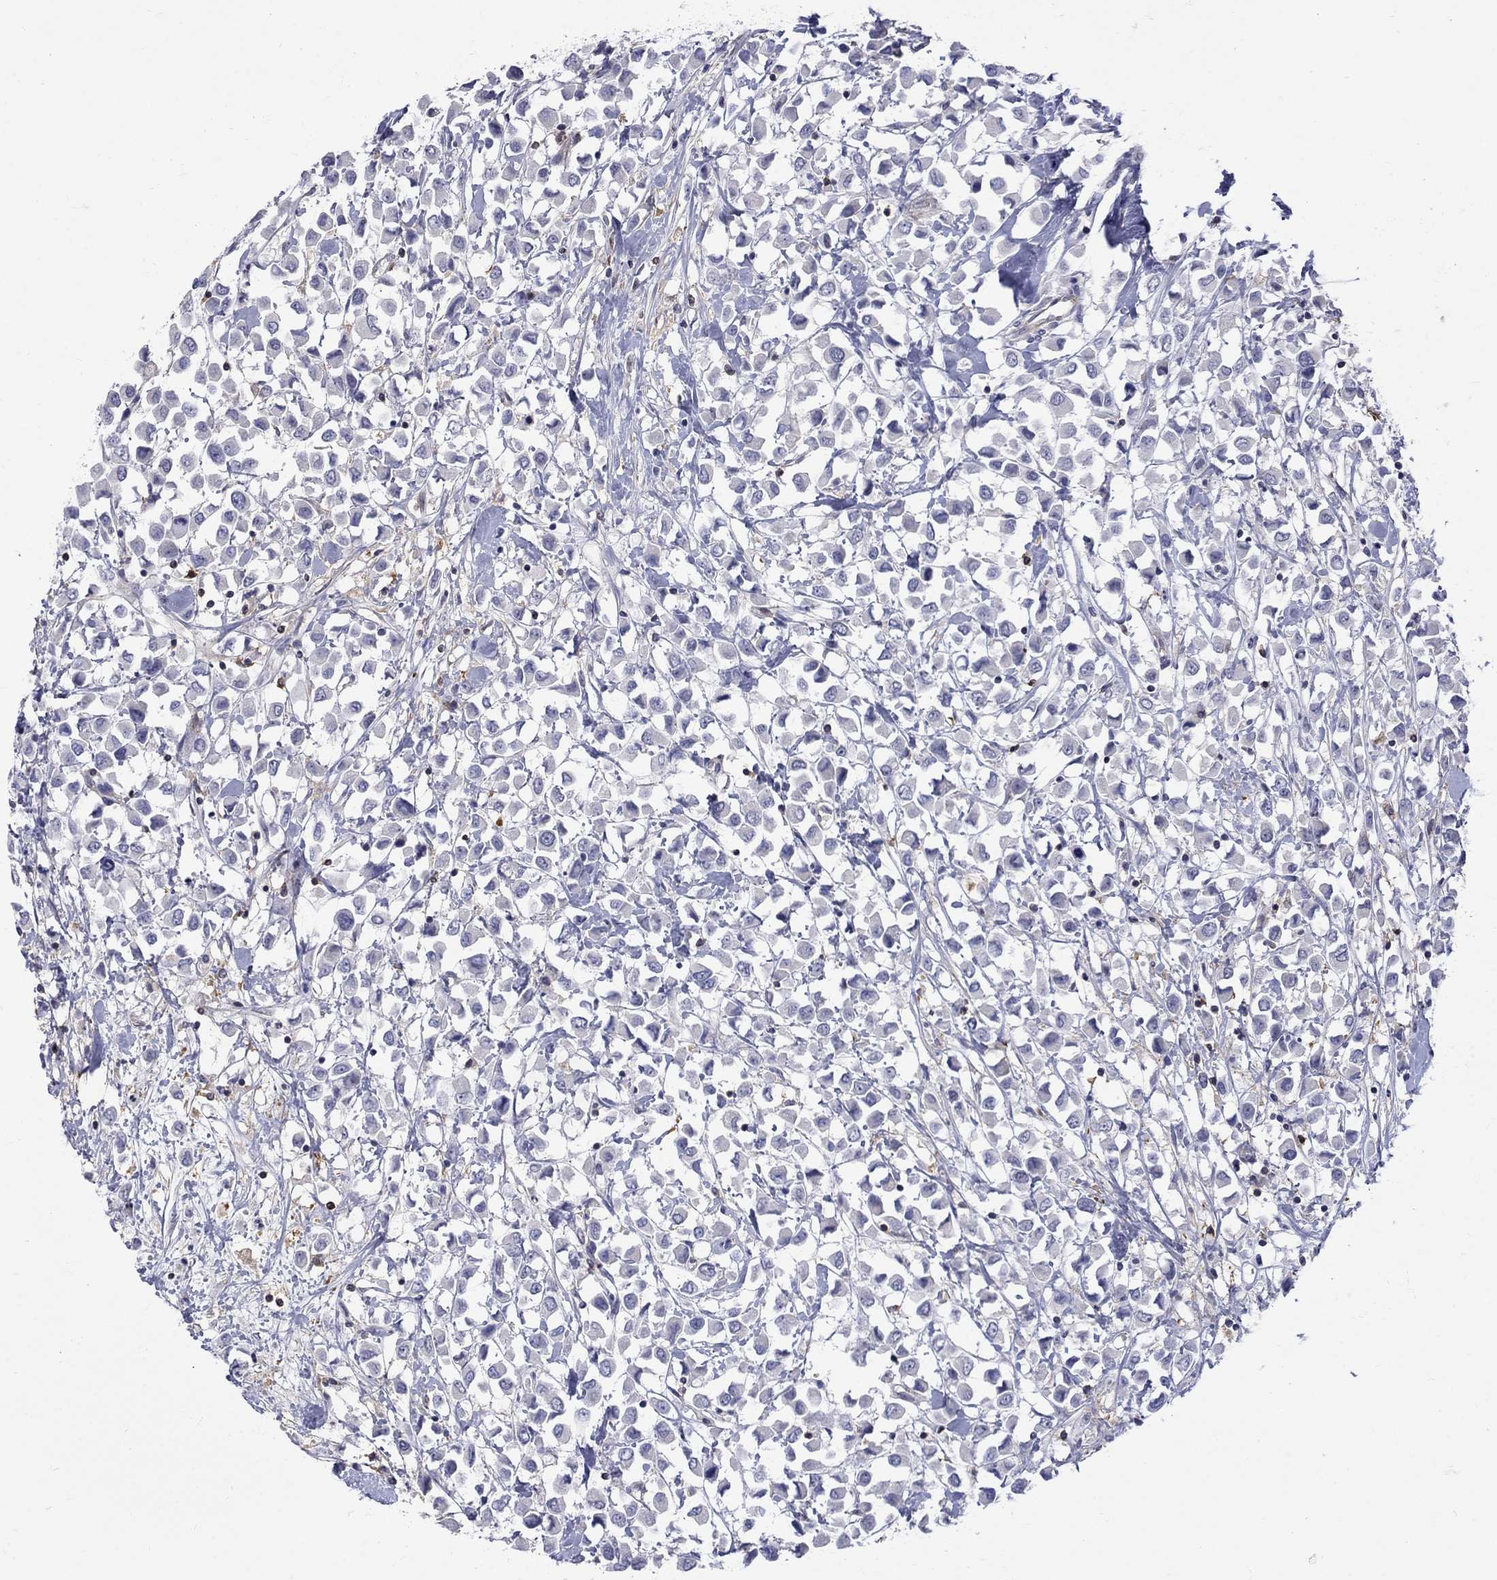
{"staining": {"intensity": "negative", "quantity": "none", "location": "none"}, "tissue": "breast cancer", "cell_type": "Tumor cells", "image_type": "cancer", "snomed": [{"axis": "morphology", "description": "Duct carcinoma"}, {"axis": "topography", "description": "Breast"}], "caption": "High power microscopy photomicrograph of an IHC image of breast cancer (infiltrating ductal carcinoma), revealing no significant positivity in tumor cells.", "gene": "HKDC1", "patient": {"sex": "female", "age": 61}}